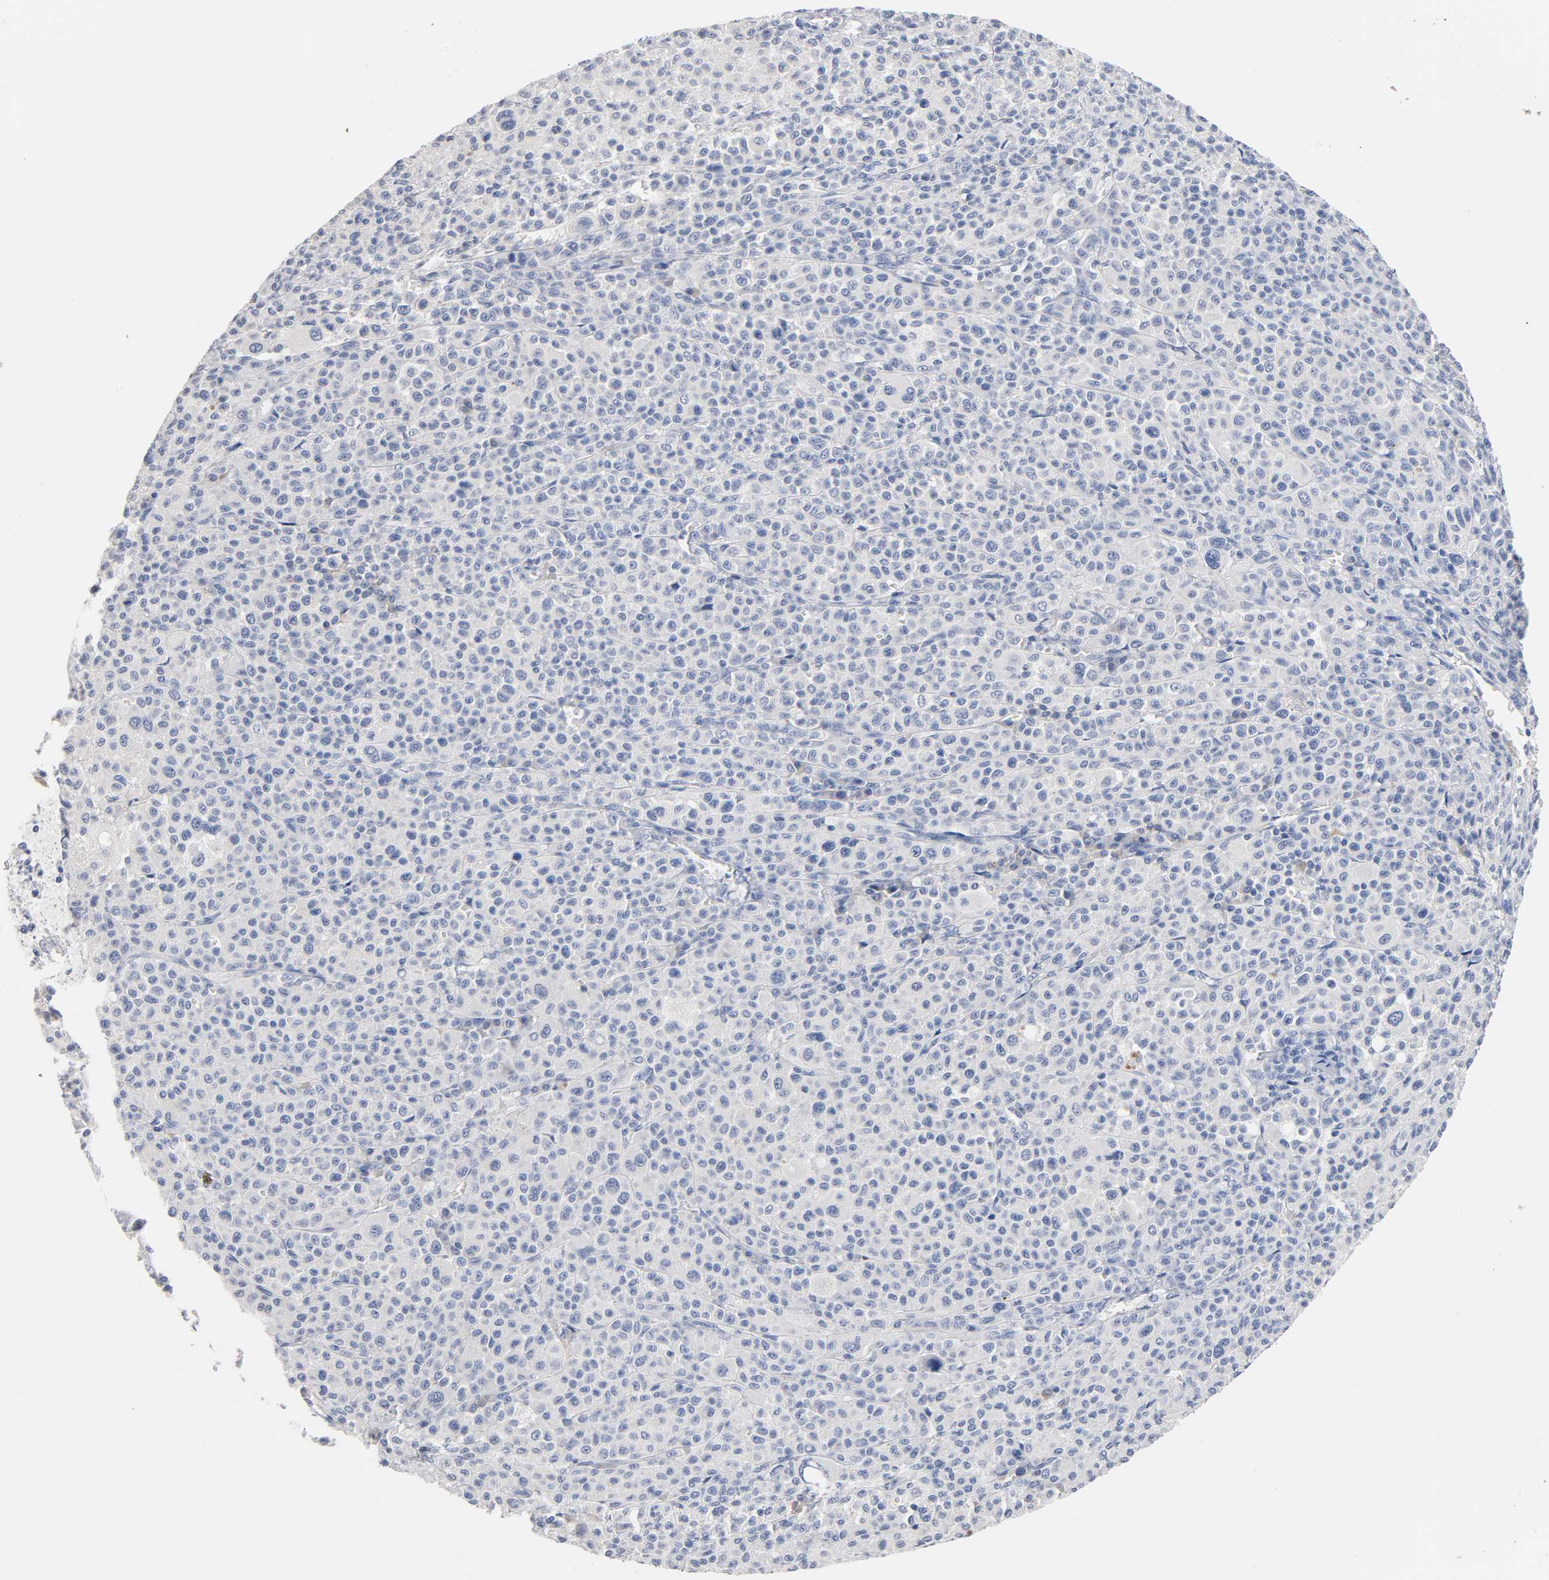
{"staining": {"intensity": "negative", "quantity": "none", "location": "none"}, "tissue": "melanoma", "cell_type": "Tumor cells", "image_type": "cancer", "snomed": [{"axis": "morphology", "description": "Malignant melanoma, Metastatic site"}, {"axis": "topography", "description": "Skin"}], "caption": "There is no significant expression in tumor cells of melanoma.", "gene": "ZCCHC13", "patient": {"sex": "female", "age": 74}}